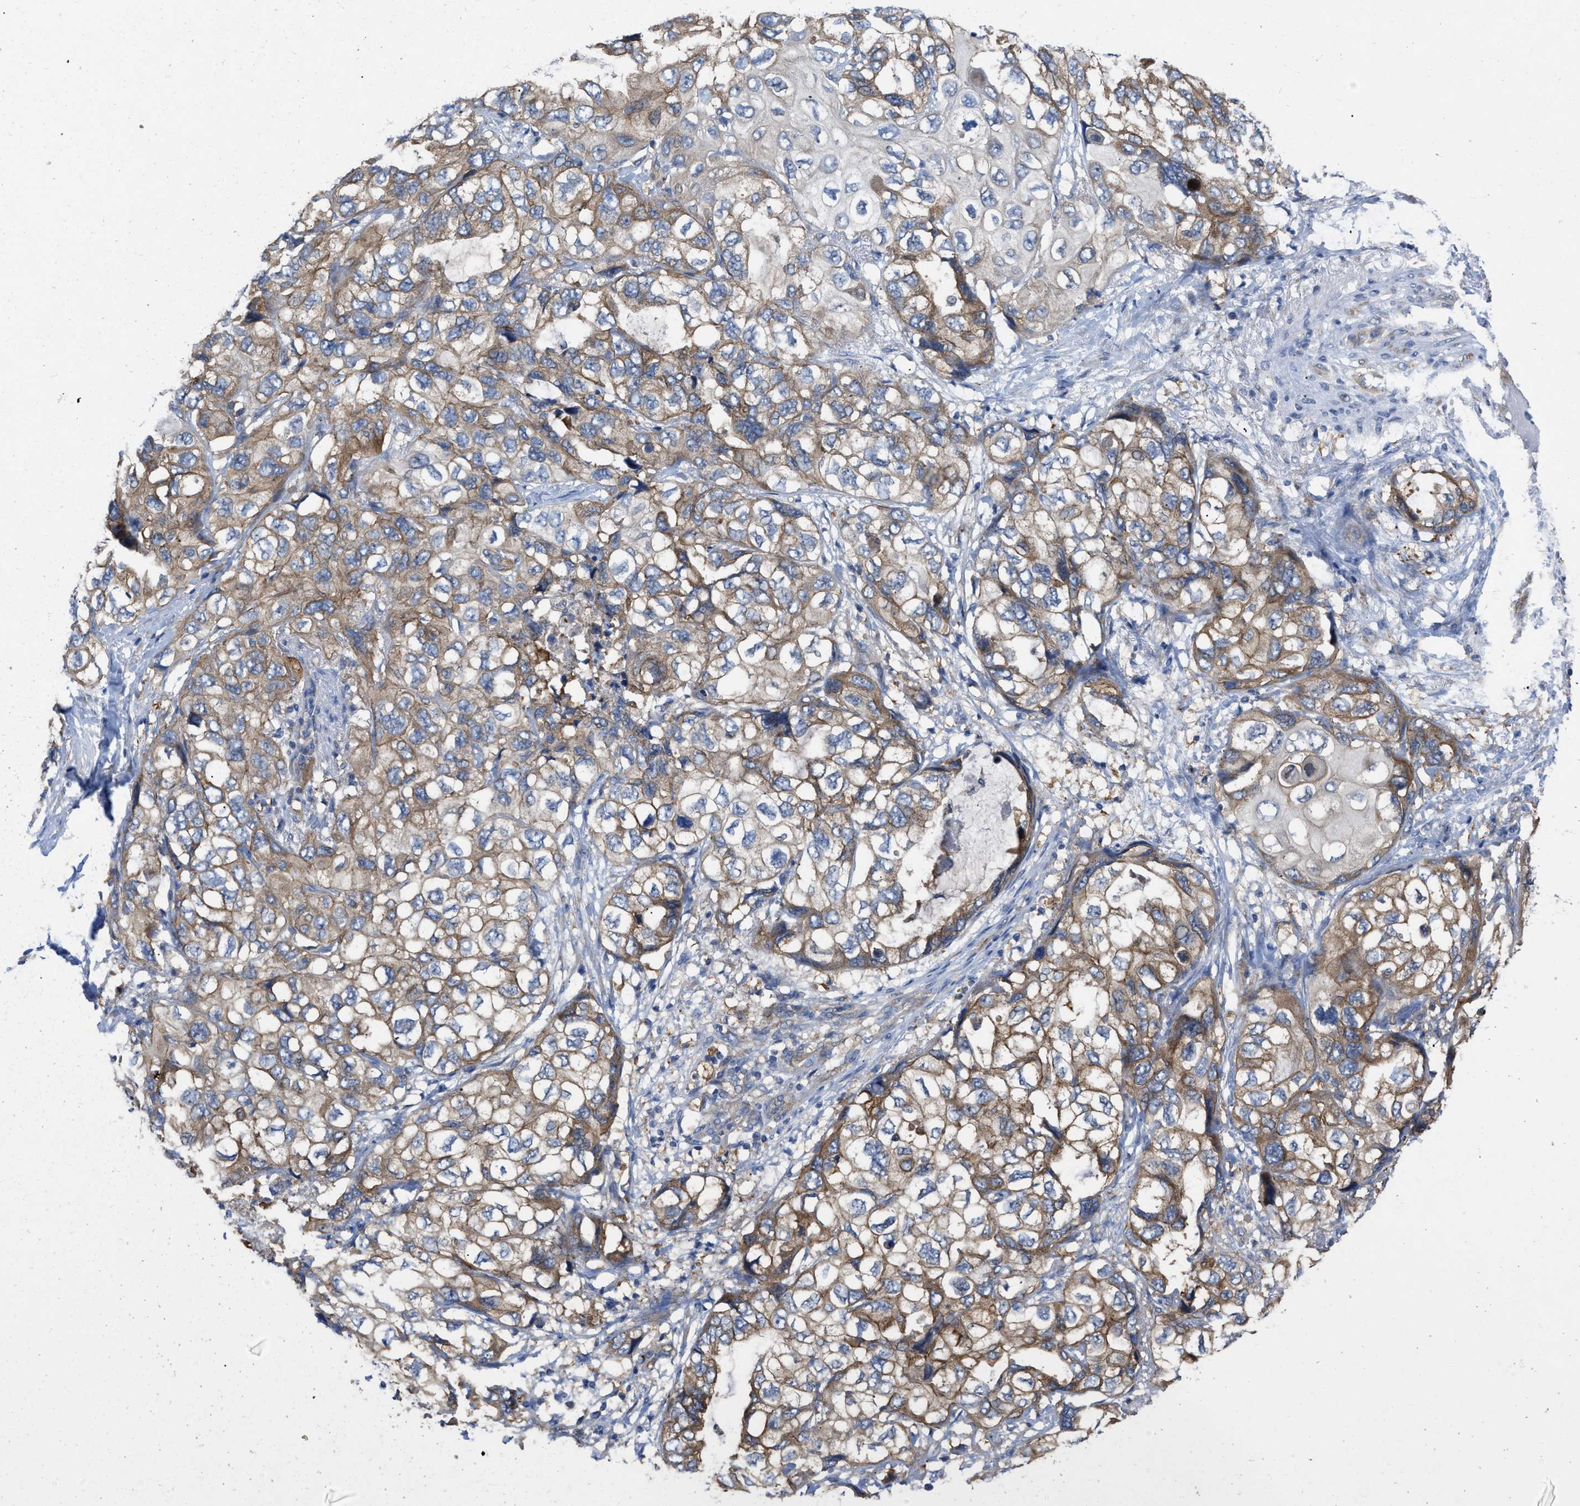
{"staining": {"intensity": "moderate", "quantity": ">75%", "location": "cytoplasmic/membranous"}, "tissue": "lung cancer", "cell_type": "Tumor cells", "image_type": "cancer", "snomed": [{"axis": "morphology", "description": "Squamous cell carcinoma, NOS"}, {"axis": "topography", "description": "Lung"}], "caption": "IHC of human lung cancer exhibits medium levels of moderate cytoplasmic/membranous expression in about >75% of tumor cells.", "gene": "TMEM131", "patient": {"sex": "female", "age": 73}}